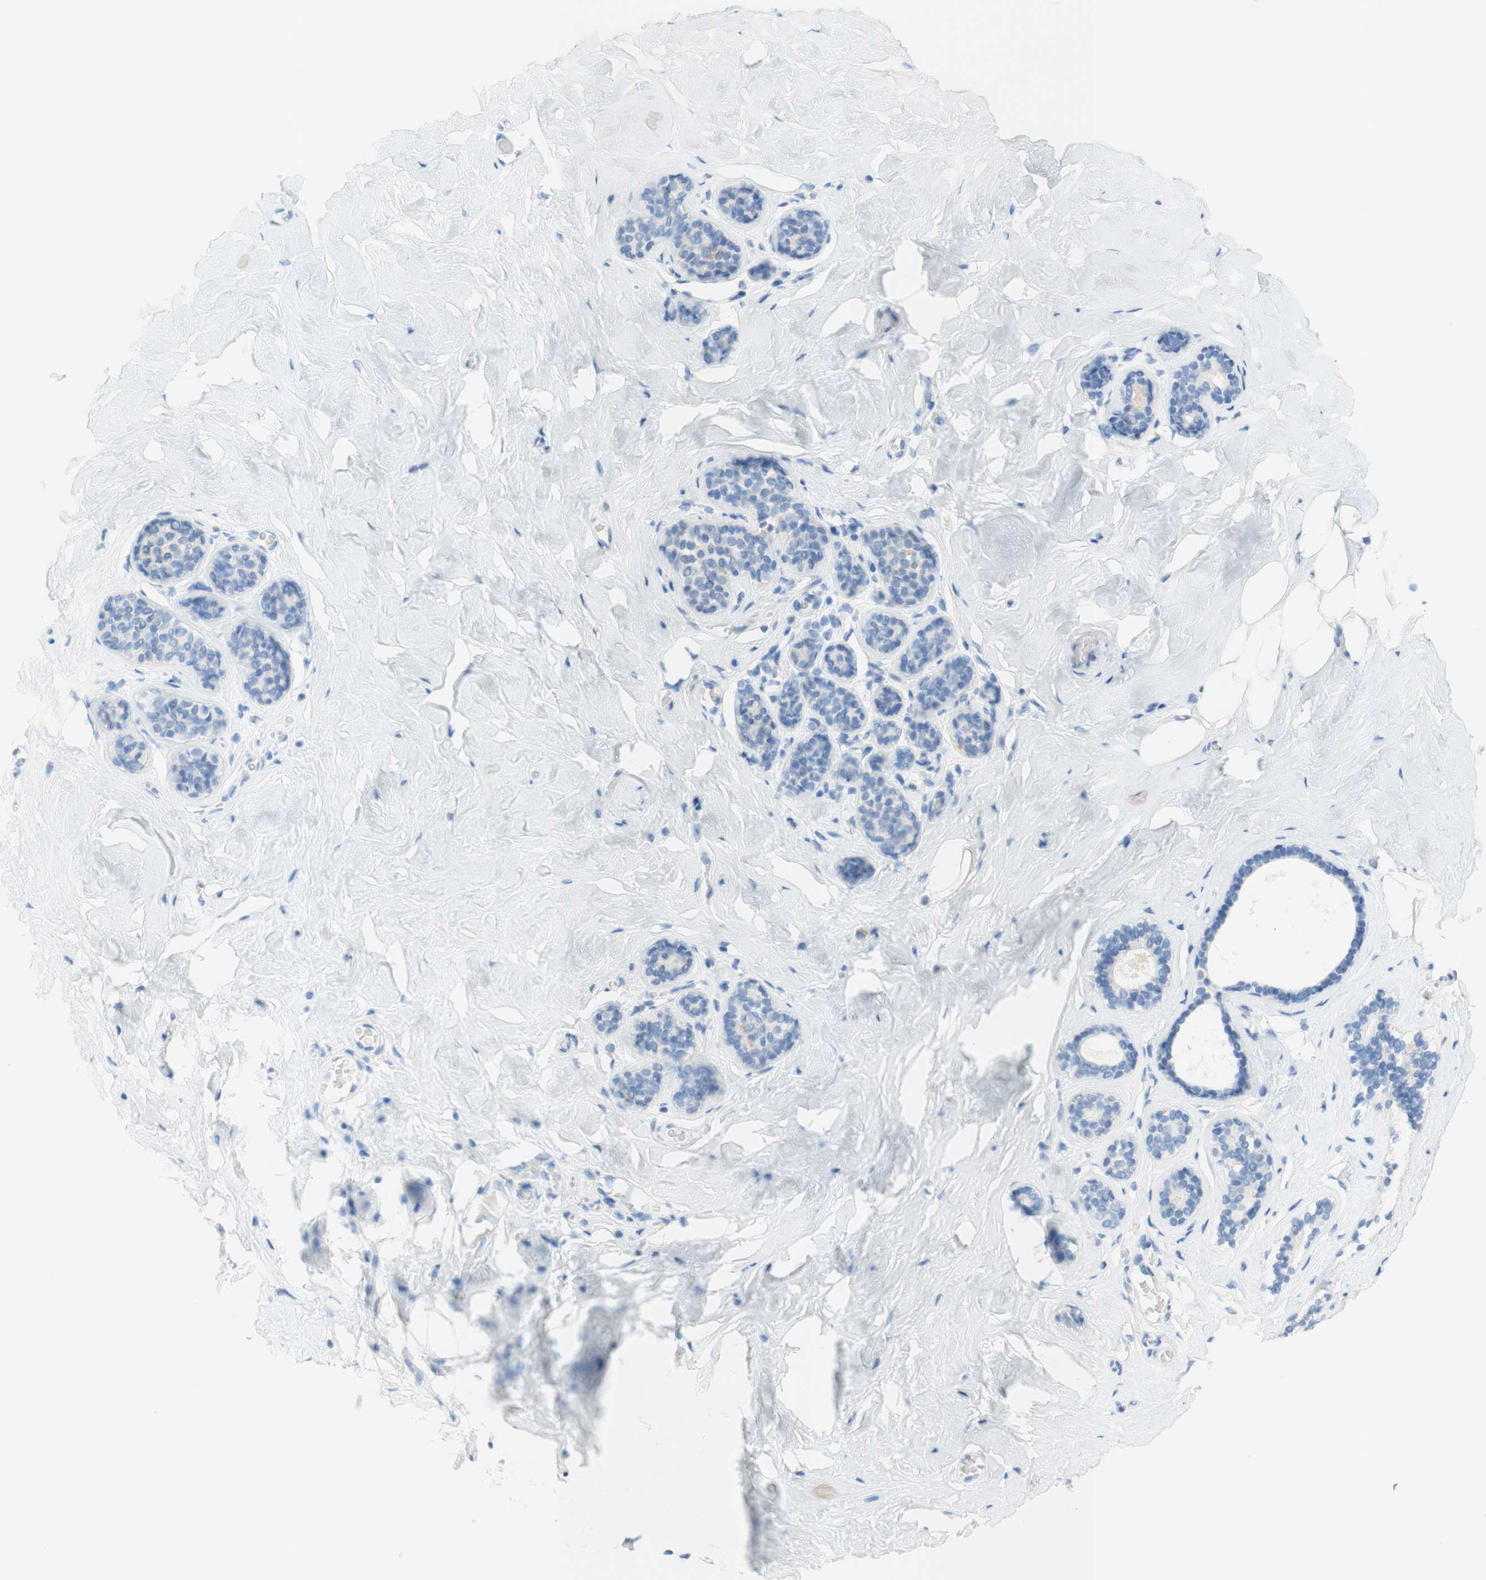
{"staining": {"intensity": "negative", "quantity": "none", "location": "none"}, "tissue": "breast", "cell_type": "Adipocytes", "image_type": "normal", "snomed": [{"axis": "morphology", "description": "Normal tissue, NOS"}, {"axis": "topography", "description": "Breast"}], "caption": "Adipocytes show no significant protein expression in unremarkable breast.", "gene": "POLR2J3", "patient": {"sex": "female", "age": 75}}